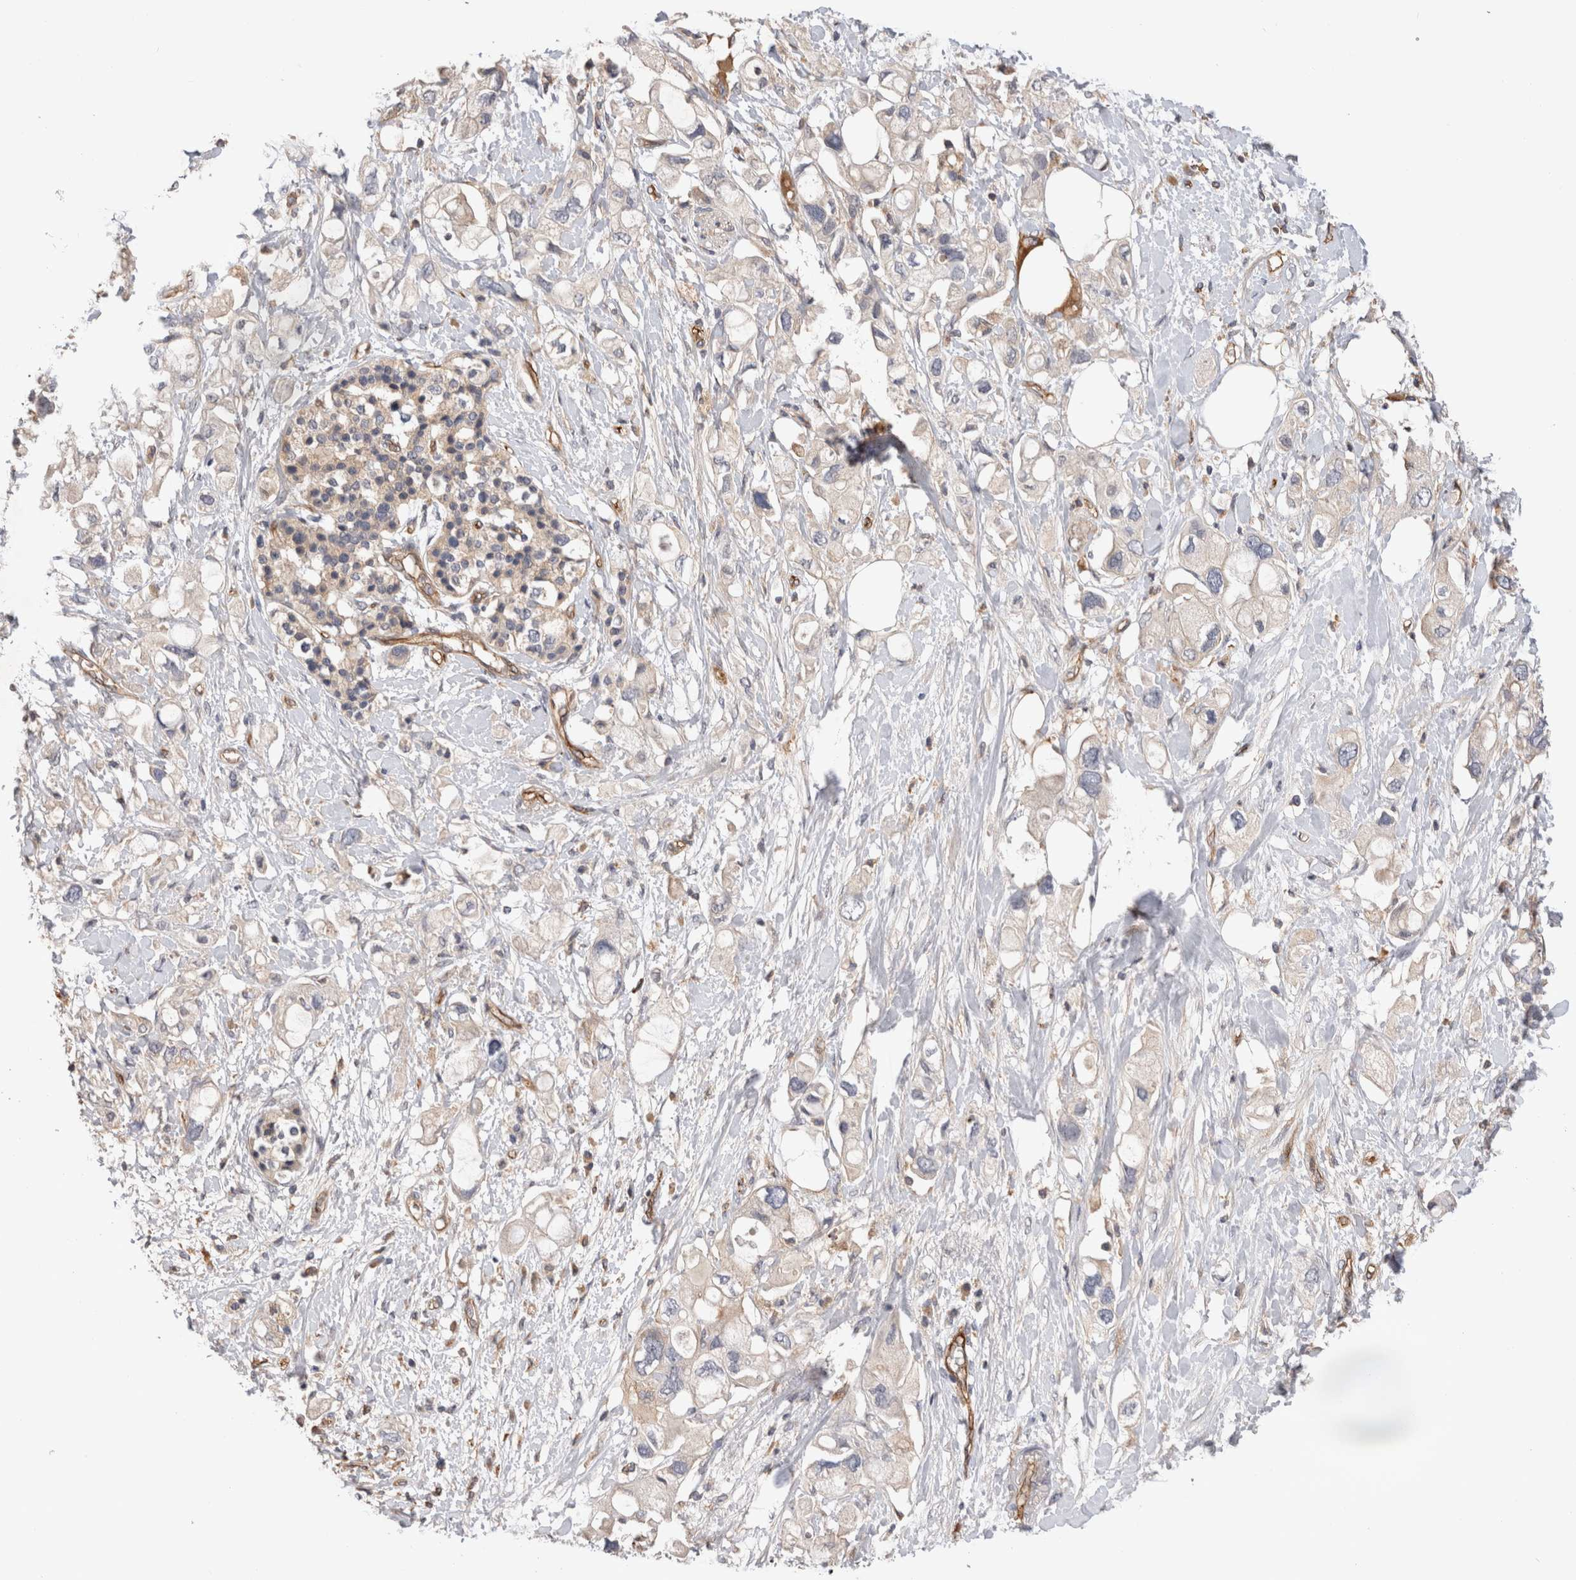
{"staining": {"intensity": "negative", "quantity": "none", "location": "none"}, "tissue": "pancreatic cancer", "cell_type": "Tumor cells", "image_type": "cancer", "snomed": [{"axis": "morphology", "description": "Adenocarcinoma, NOS"}, {"axis": "topography", "description": "Pancreas"}], "caption": "DAB immunohistochemical staining of human pancreatic cancer shows no significant positivity in tumor cells.", "gene": "BNIP2", "patient": {"sex": "female", "age": 56}}